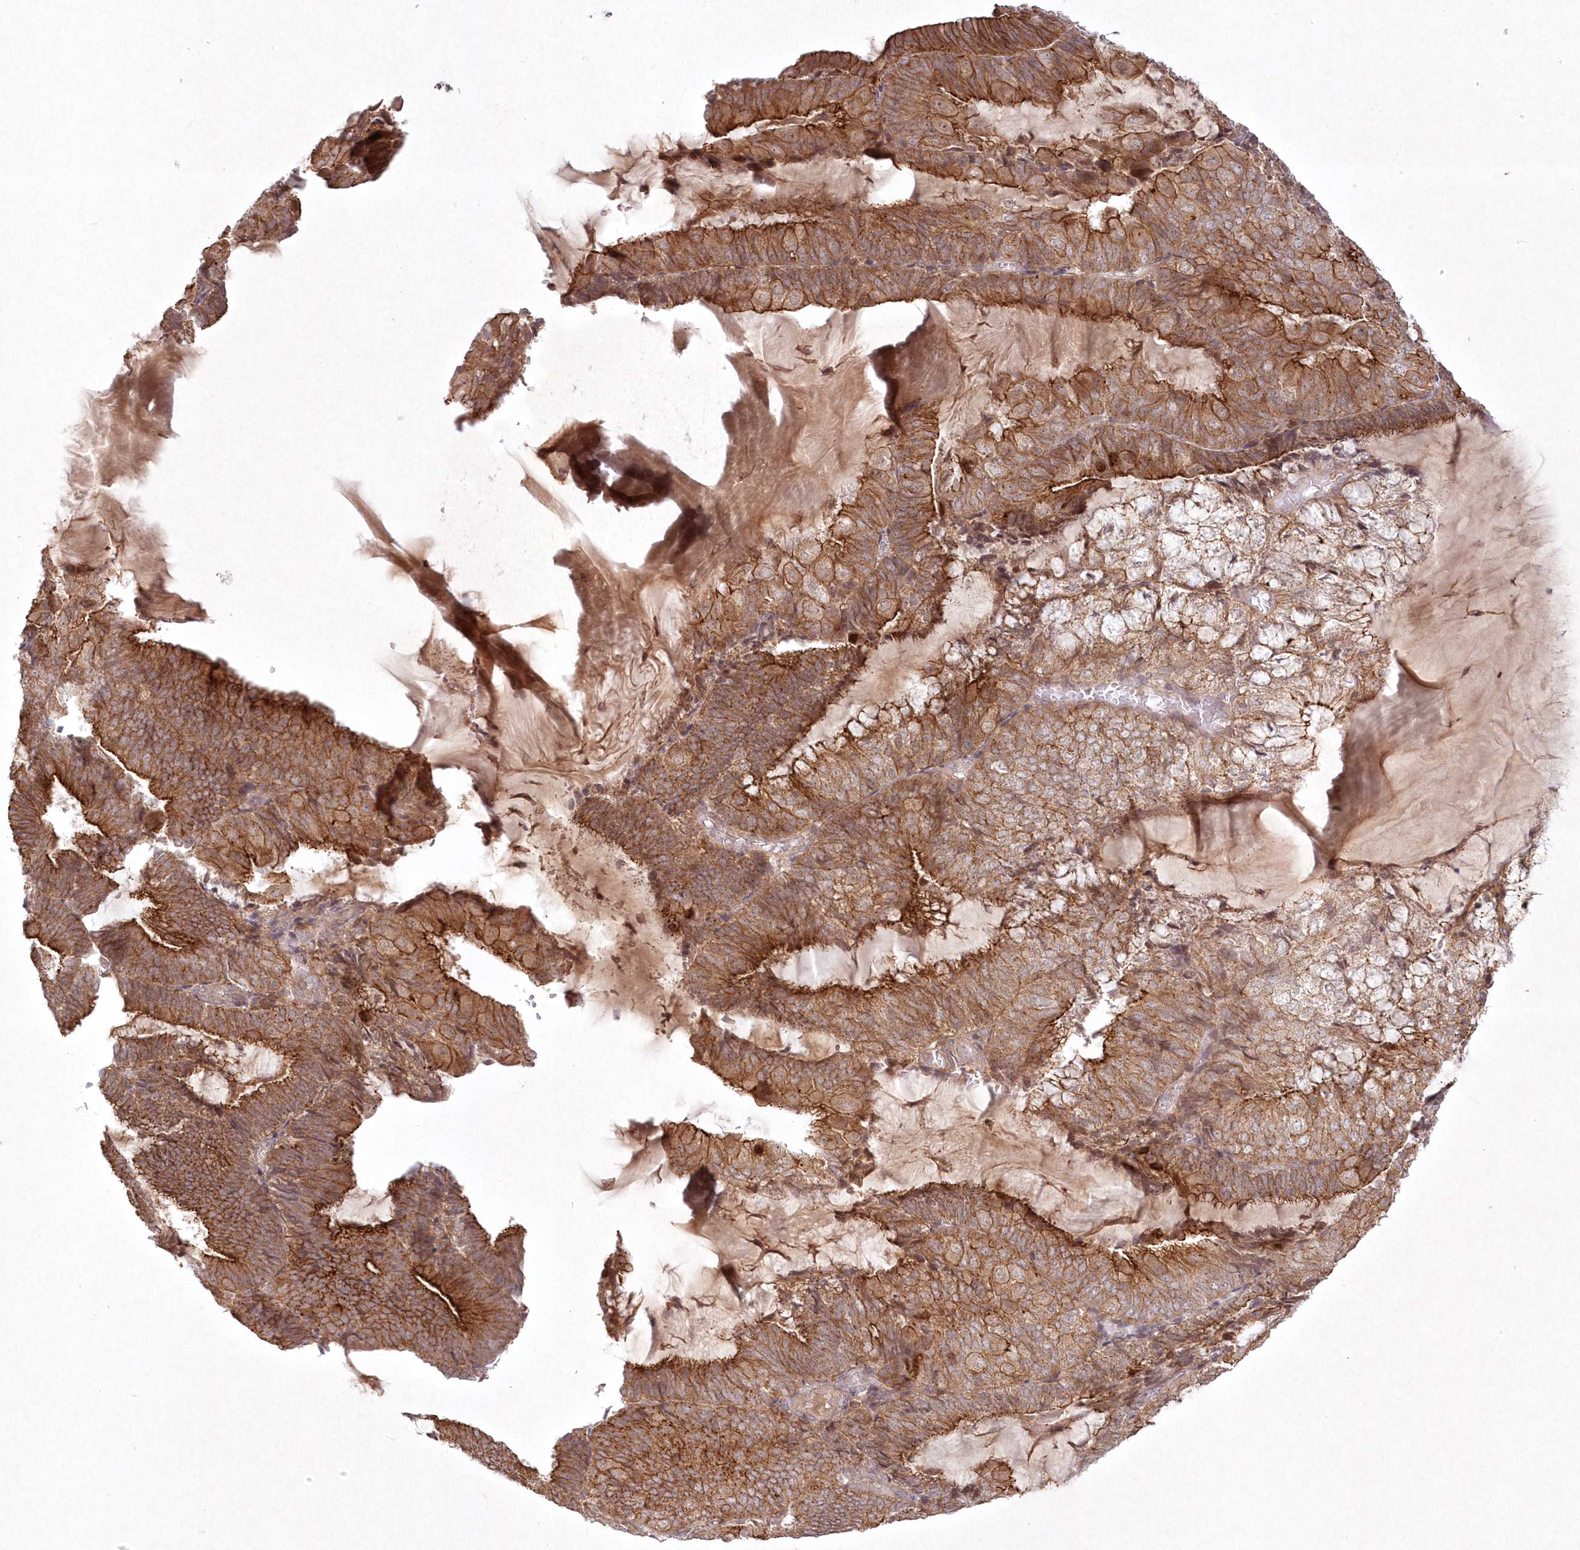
{"staining": {"intensity": "strong", "quantity": ">75%", "location": "cytoplasmic/membranous"}, "tissue": "endometrial cancer", "cell_type": "Tumor cells", "image_type": "cancer", "snomed": [{"axis": "morphology", "description": "Adenocarcinoma, NOS"}, {"axis": "topography", "description": "Endometrium"}], "caption": "Immunohistochemical staining of endometrial adenocarcinoma shows strong cytoplasmic/membranous protein expression in about >75% of tumor cells.", "gene": "TOGARAM2", "patient": {"sex": "female", "age": 81}}